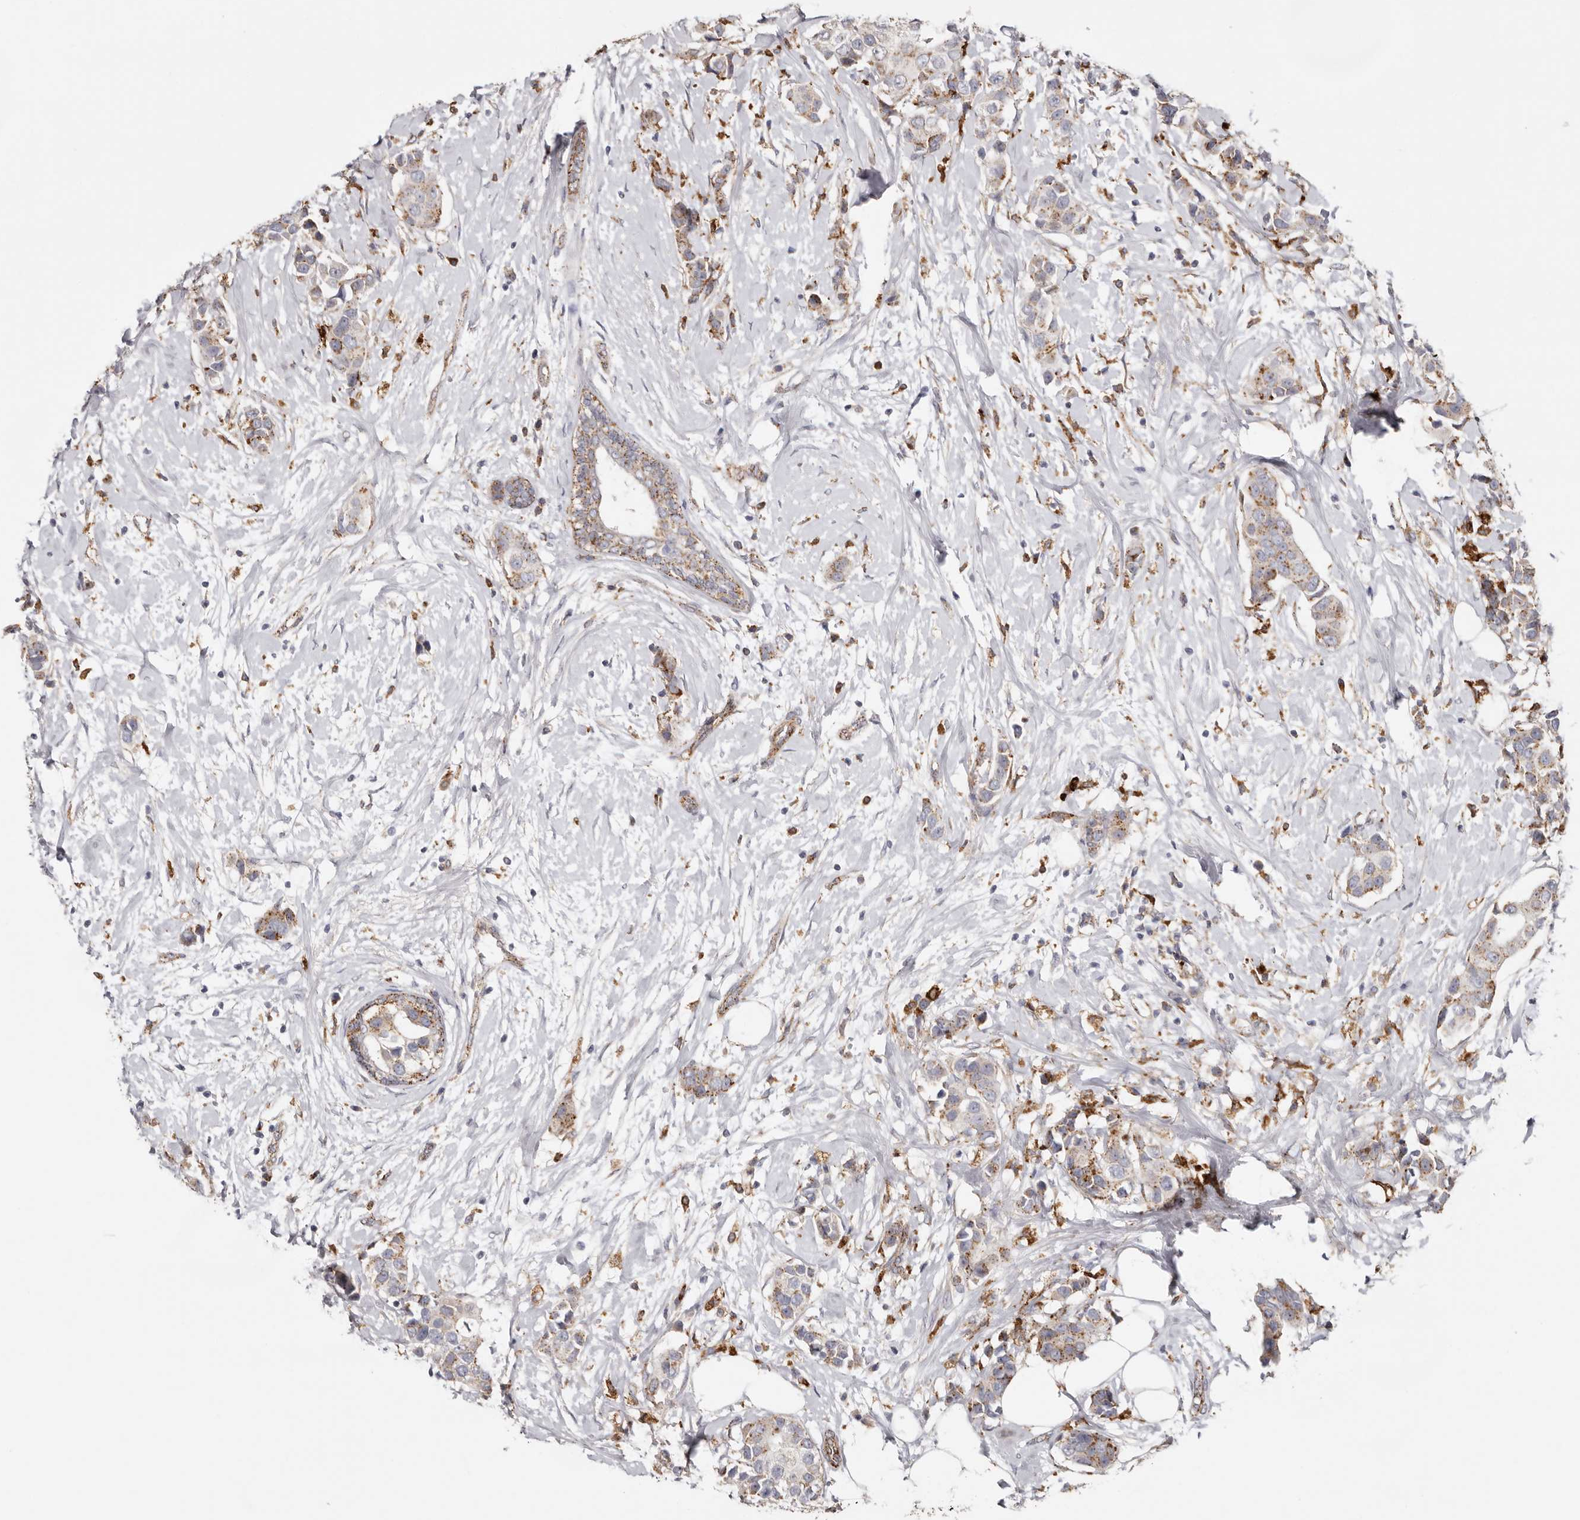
{"staining": {"intensity": "moderate", "quantity": "25%-75%", "location": "cytoplasmic/membranous"}, "tissue": "breast cancer", "cell_type": "Tumor cells", "image_type": "cancer", "snomed": [{"axis": "morphology", "description": "Normal tissue, NOS"}, {"axis": "morphology", "description": "Duct carcinoma"}, {"axis": "topography", "description": "Breast"}], "caption": "Breast cancer (invasive ductal carcinoma) stained with a brown dye reveals moderate cytoplasmic/membranous positive positivity in about 25%-75% of tumor cells.", "gene": "GRN", "patient": {"sex": "female", "age": 39}}